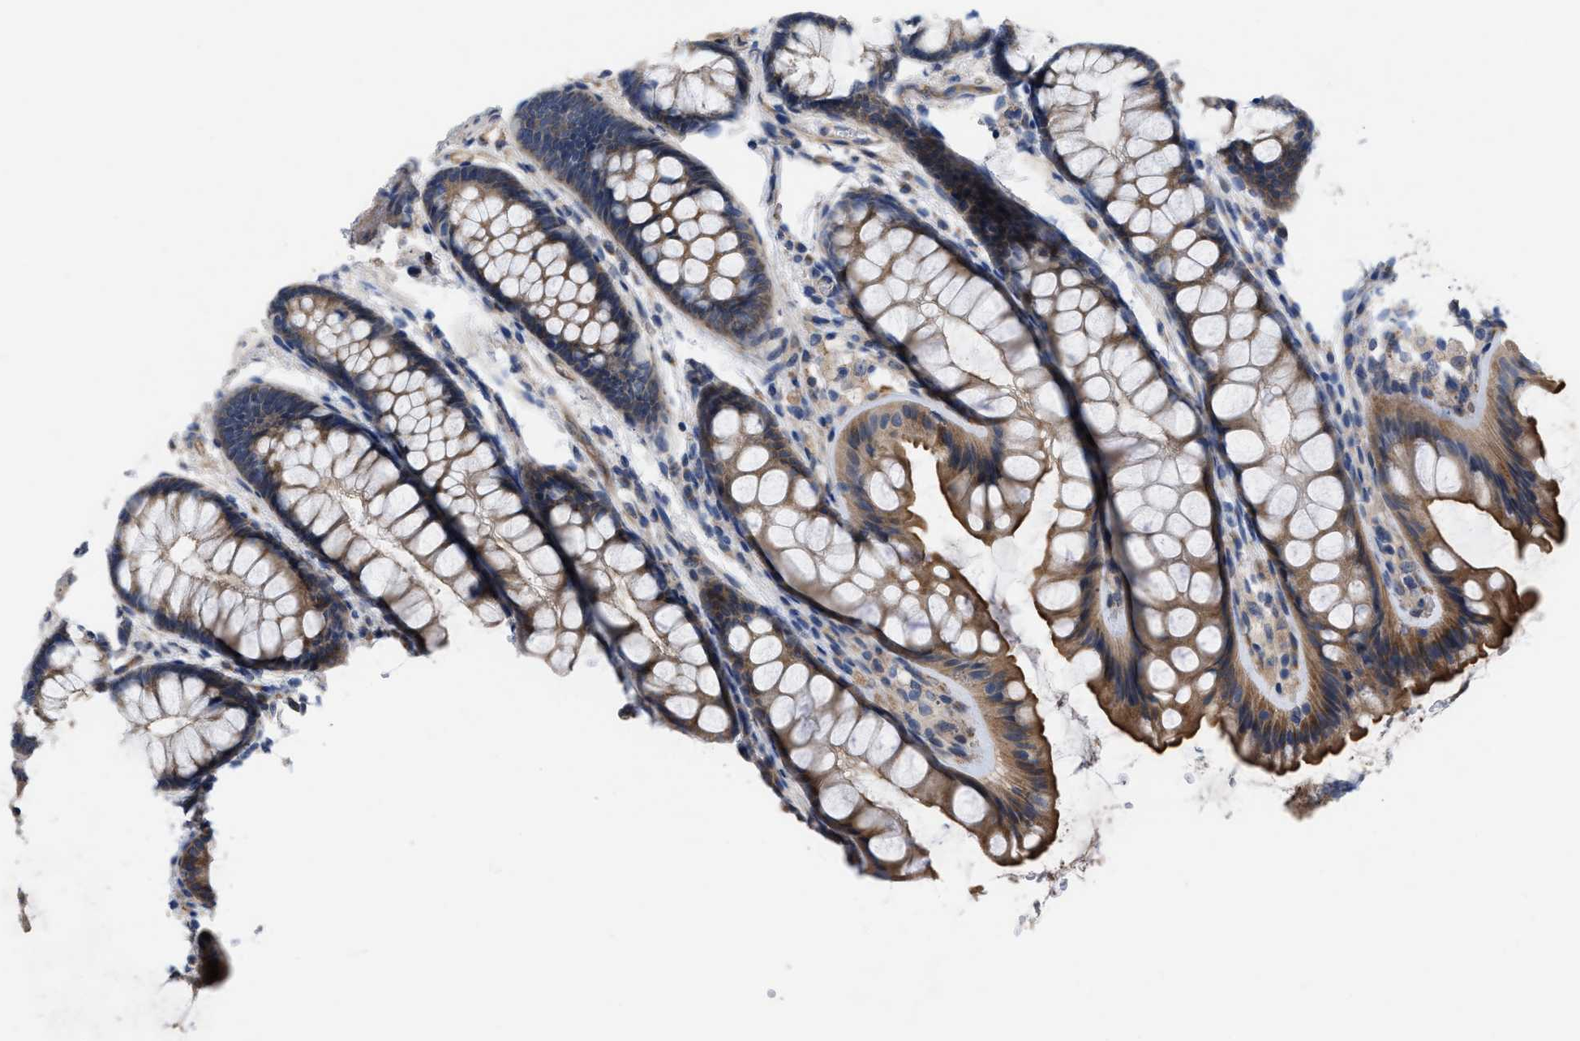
{"staining": {"intensity": "strong", "quantity": ">75%", "location": "cytoplasmic/membranous"}, "tissue": "colon", "cell_type": "Endothelial cells", "image_type": "normal", "snomed": [{"axis": "morphology", "description": "Normal tissue, NOS"}, {"axis": "topography", "description": "Colon"}], "caption": "Immunohistochemistry (IHC) (DAB) staining of benign human colon demonstrates strong cytoplasmic/membranous protein positivity in approximately >75% of endothelial cells.", "gene": "SLC4A11", "patient": {"sex": "female", "age": 56}}